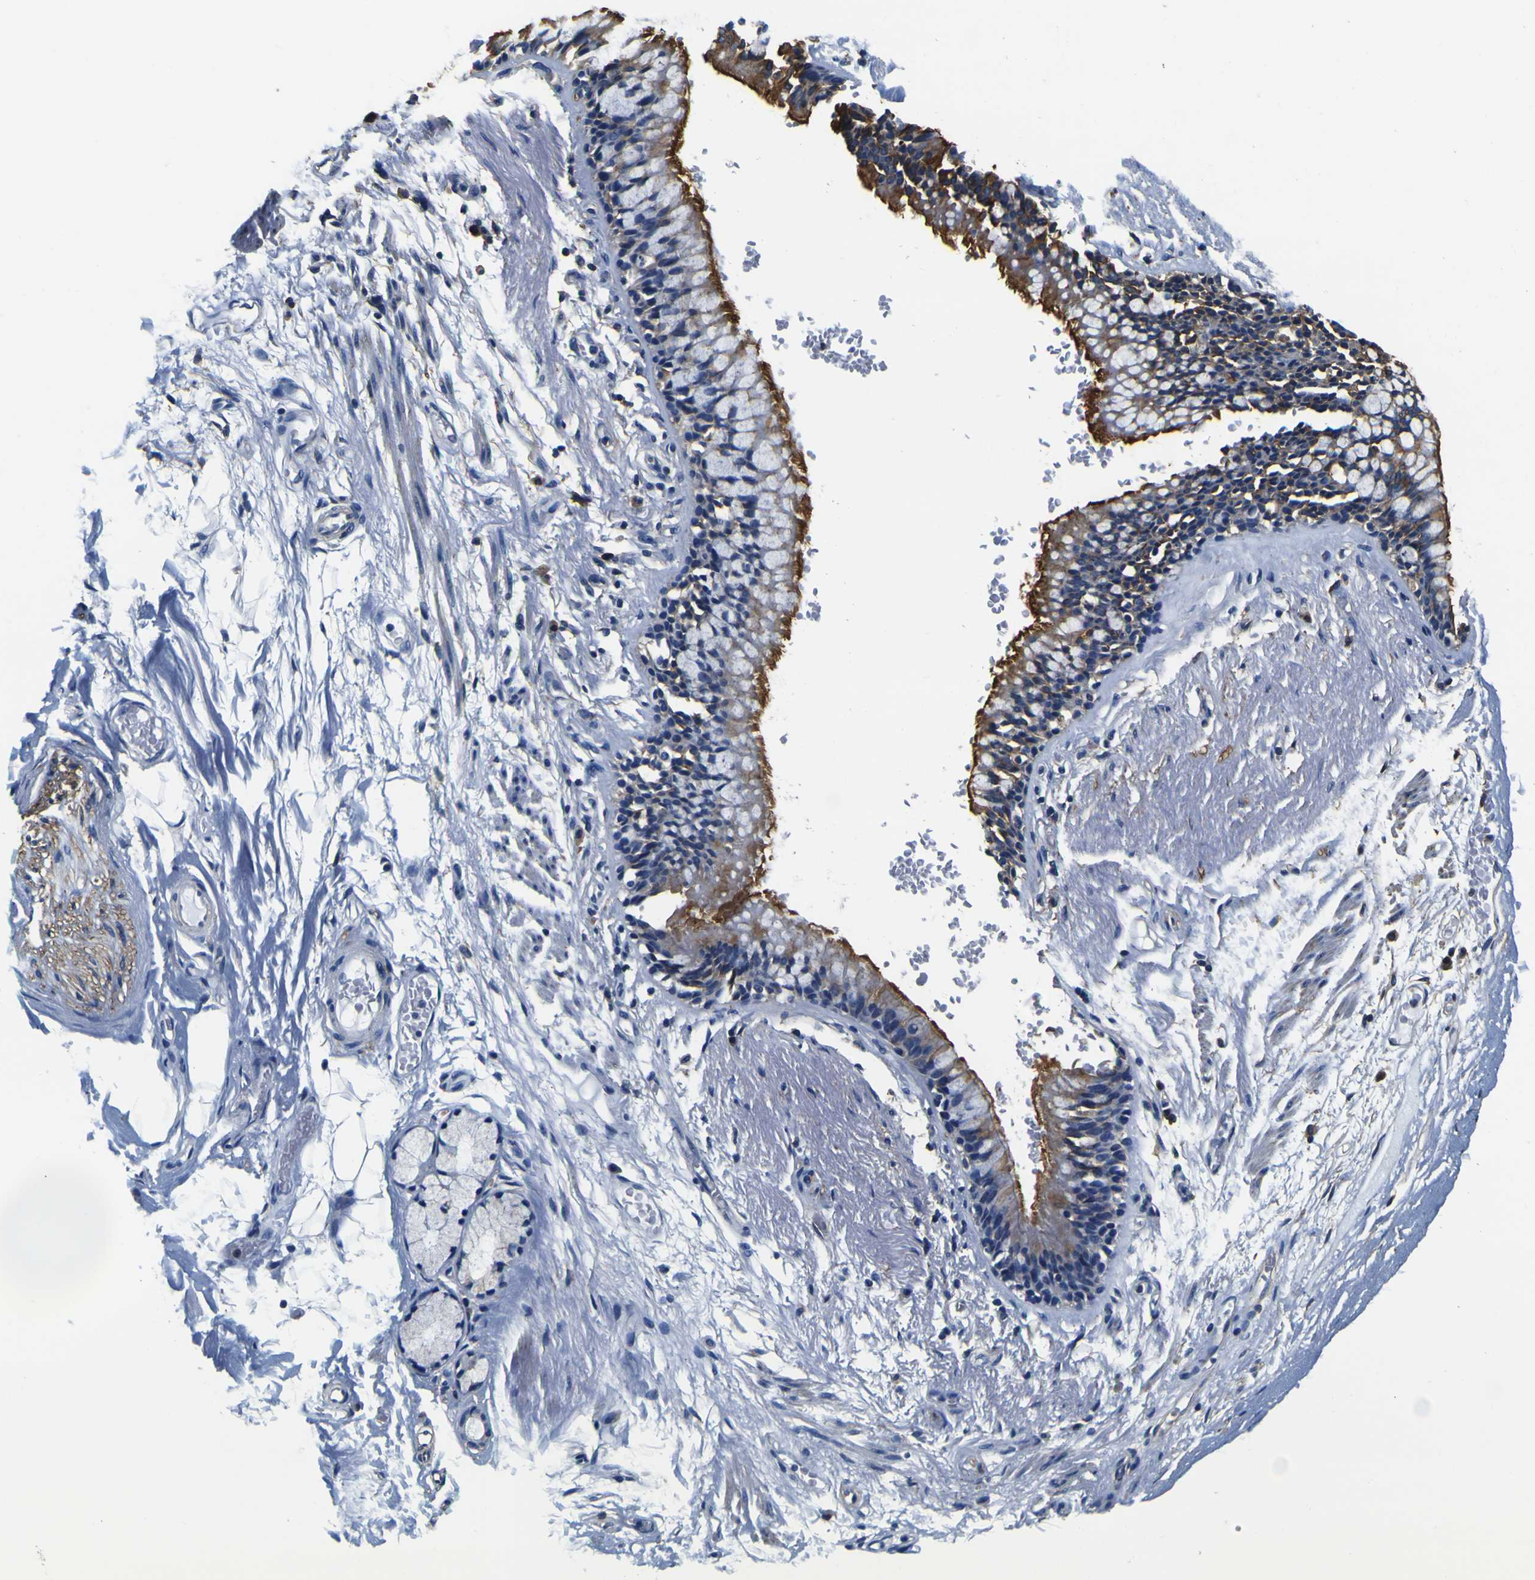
{"staining": {"intensity": "weak", "quantity": ">75%", "location": "cytoplasmic/membranous"}, "tissue": "adipose tissue", "cell_type": "Adipocytes", "image_type": "normal", "snomed": [{"axis": "morphology", "description": "Normal tissue, NOS"}, {"axis": "topography", "description": "Cartilage tissue"}, {"axis": "topography", "description": "Bronchus"}], "caption": "Protein expression analysis of unremarkable human adipose tissue reveals weak cytoplasmic/membranous staining in approximately >75% of adipocytes. The staining is performed using DAB (3,3'-diaminobenzidine) brown chromogen to label protein expression. The nuclei are counter-stained blue using hematoxylin.", "gene": "TUBA1B", "patient": {"sex": "female", "age": 73}}